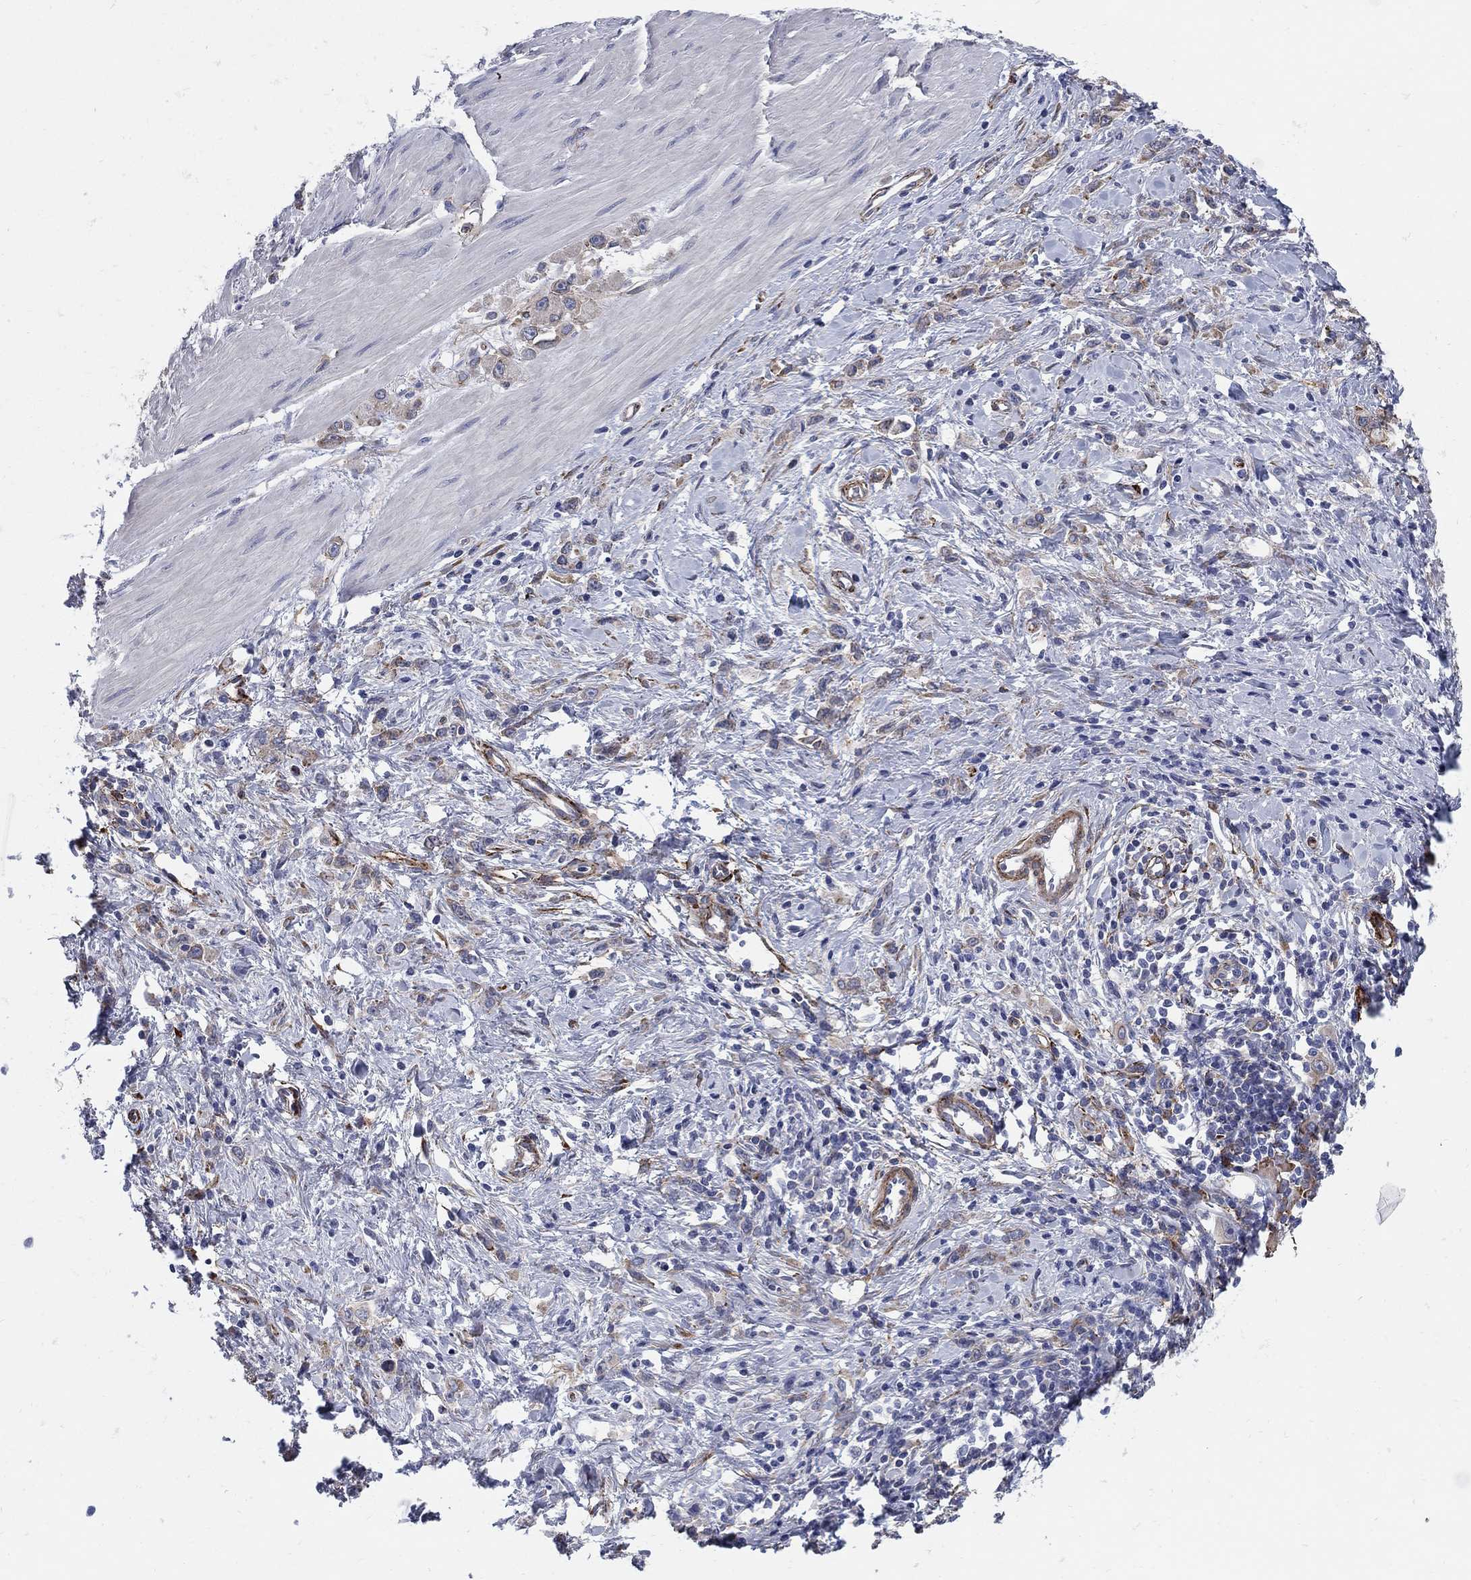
{"staining": {"intensity": "weak", "quantity": "25%-75%", "location": "cytoplasmic/membranous"}, "tissue": "stomach cancer", "cell_type": "Tumor cells", "image_type": "cancer", "snomed": [{"axis": "morphology", "description": "Adenocarcinoma, NOS"}, {"axis": "topography", "description": "Stomach"}], "caption": "High-power microscopy captured an immunohistochemistry image of stomach cancer (adenocarcinoma), revealing weak cytoplasmic/membranous positivity in approximately 25%-75% of tumor cells.", "gene": "SEPTIN8", "patient": {"sex": "male", "age": 47}}